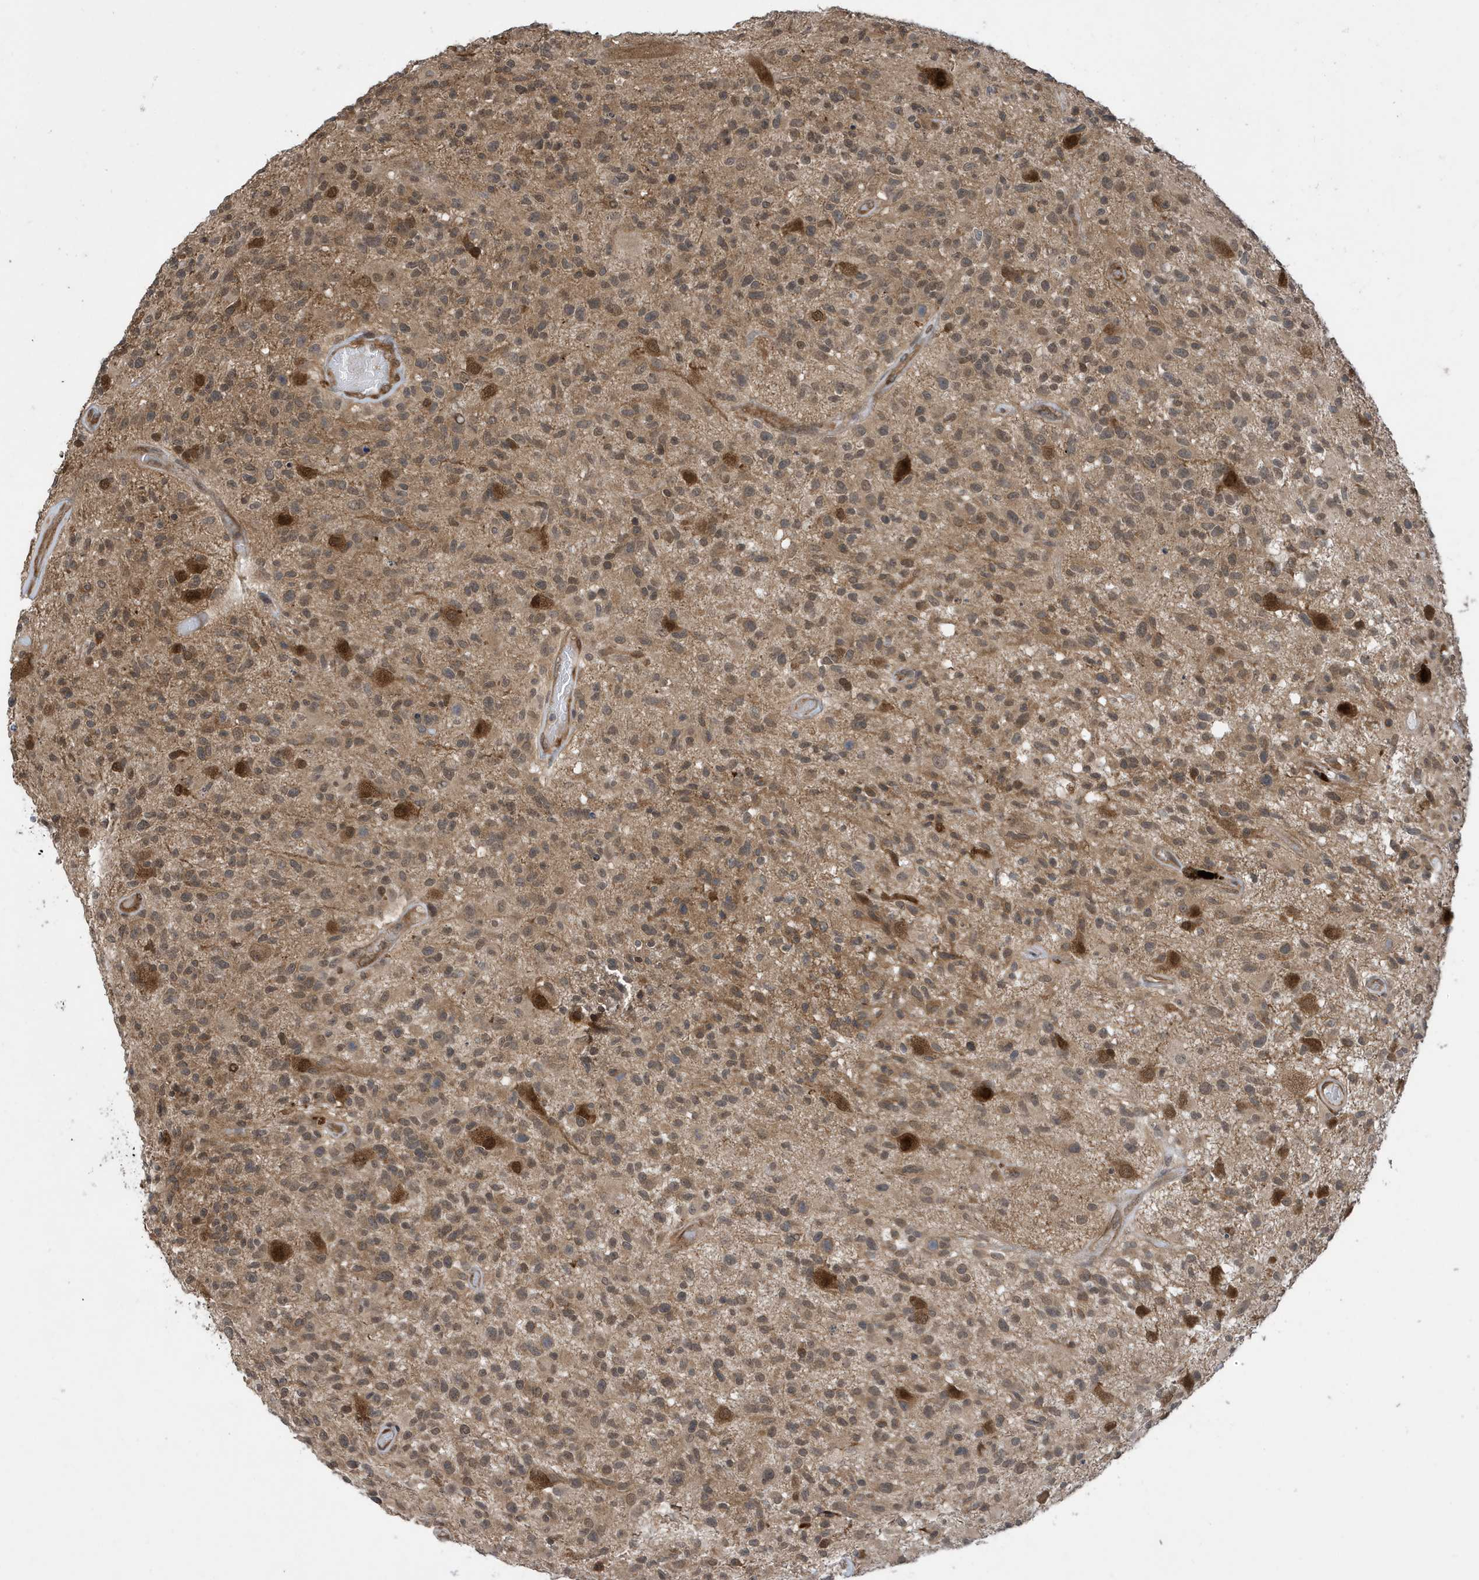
{"staining": {"intensity": "weak", "quantity": "25%-75%", "location": "cytoplasmic/membranous"}, "tissue": "glioma", "cell_type": "Tumor cells", "image_type": "cancer", "snomed": [{"axis": "morphology", "description": "Glioma, malignant, High grade"}, {"axis": "morphology", "description": "Glioblastoma, NOS"}, {"axis": "topography", "description": "Brain"}], "caption": "Glioma tissue exhibits weak cytoplasmic/membranous expression in about 25%-75% of tumor cells, visualized by immunohistochemistry.", "gene": "UBQLN1", "patient": {"sex": "male", "age": 60}}